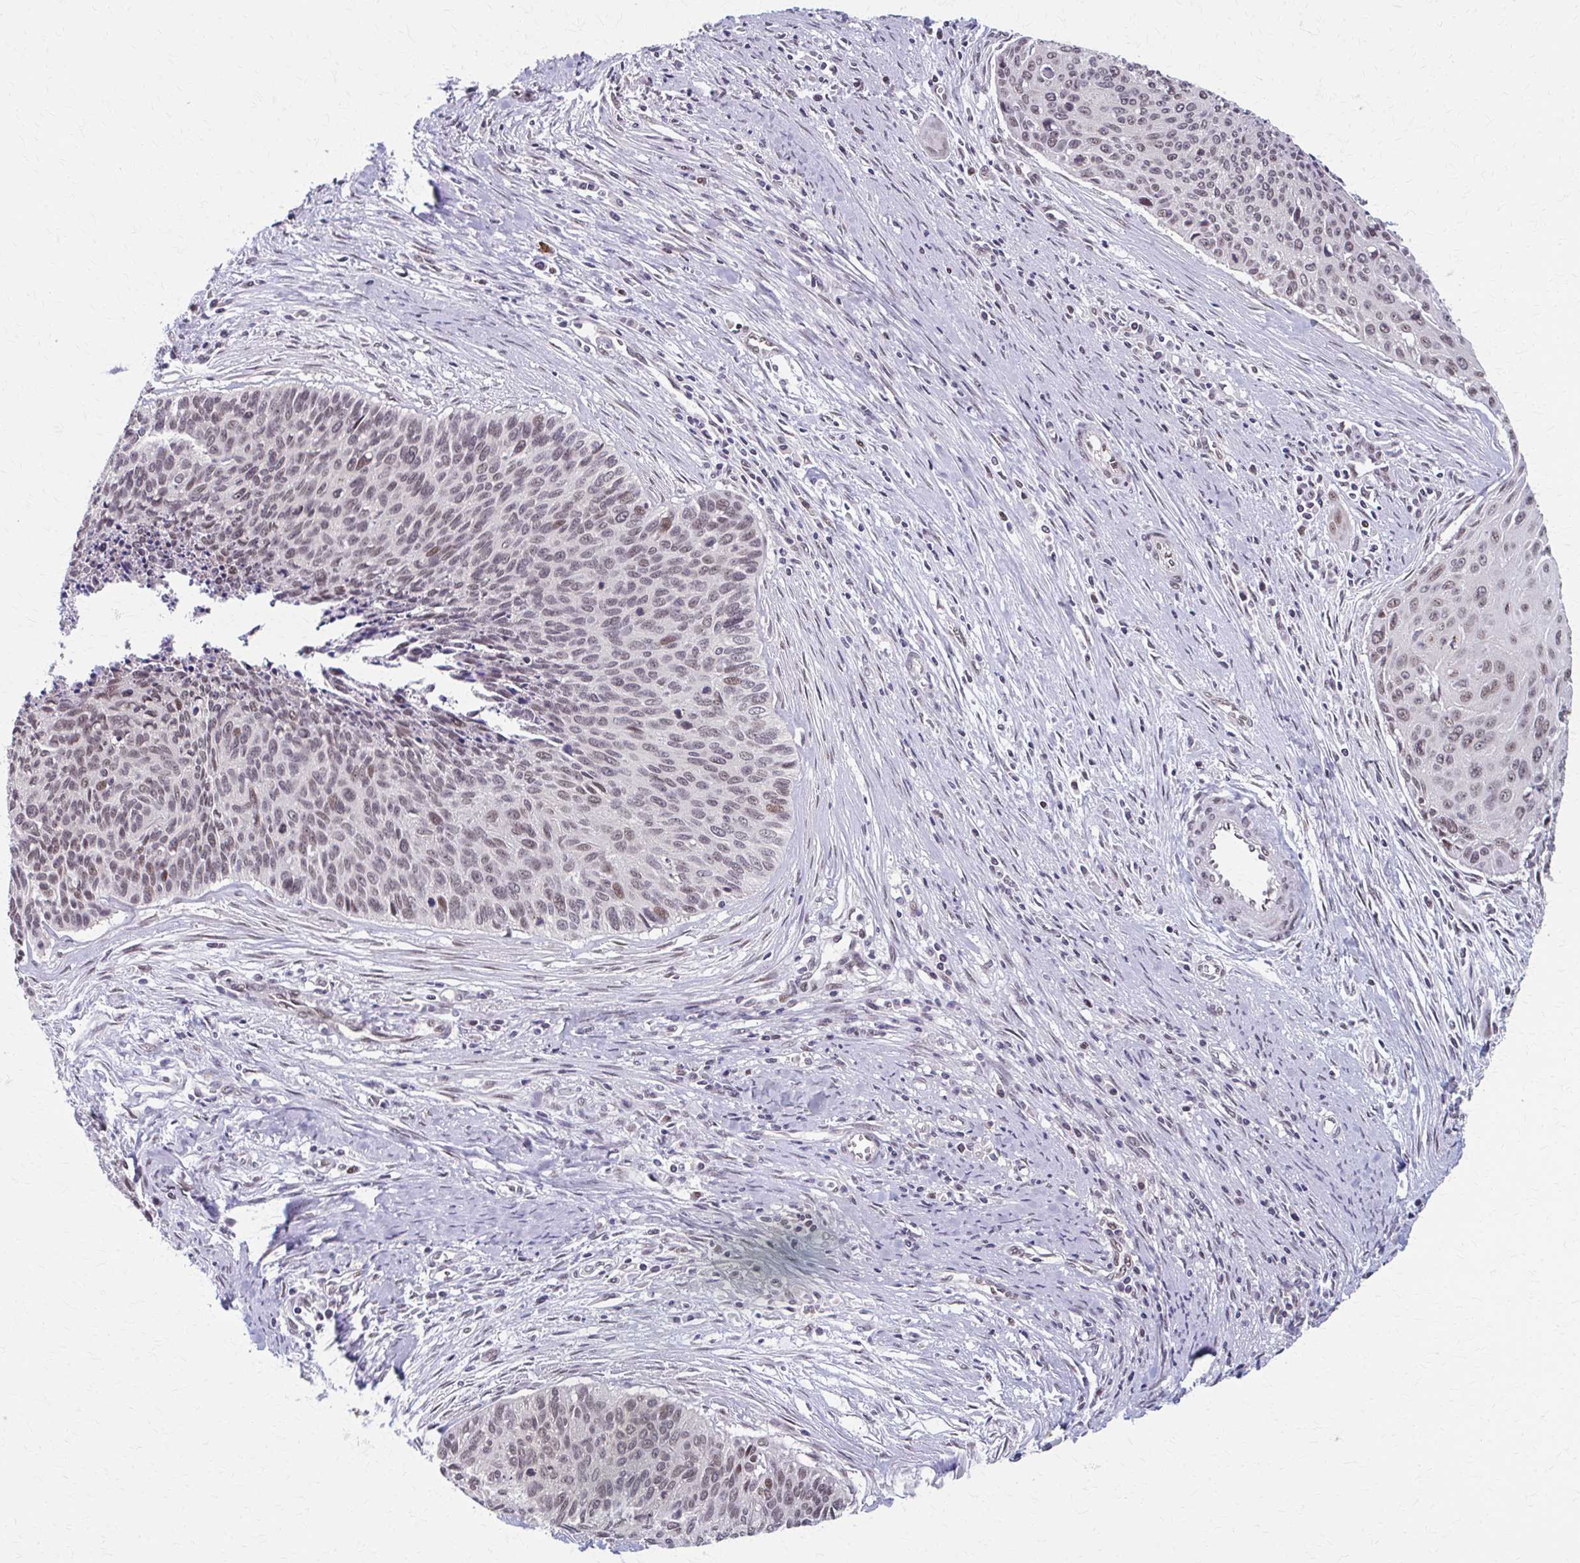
{"staining": {"intensity": "weak", "quantity": ">75%", "location": "nuclear"}, "tissue": "cervical cancer", "cell_type": "Tumor cells", "image_type": "cancer", "snomed": [{"axis": "morphology", "description": "Squamous cell carcinoma, NOS"}, {"axis": "topography", "description": "Cervix"}], "caption": "Squamous cell carcinoma (cervical) tissue demonstrates weak nuclear staining in about >75% of tumor cells", "gene": "SETBP1", "patient": {"sex": "female", "age": 55}}